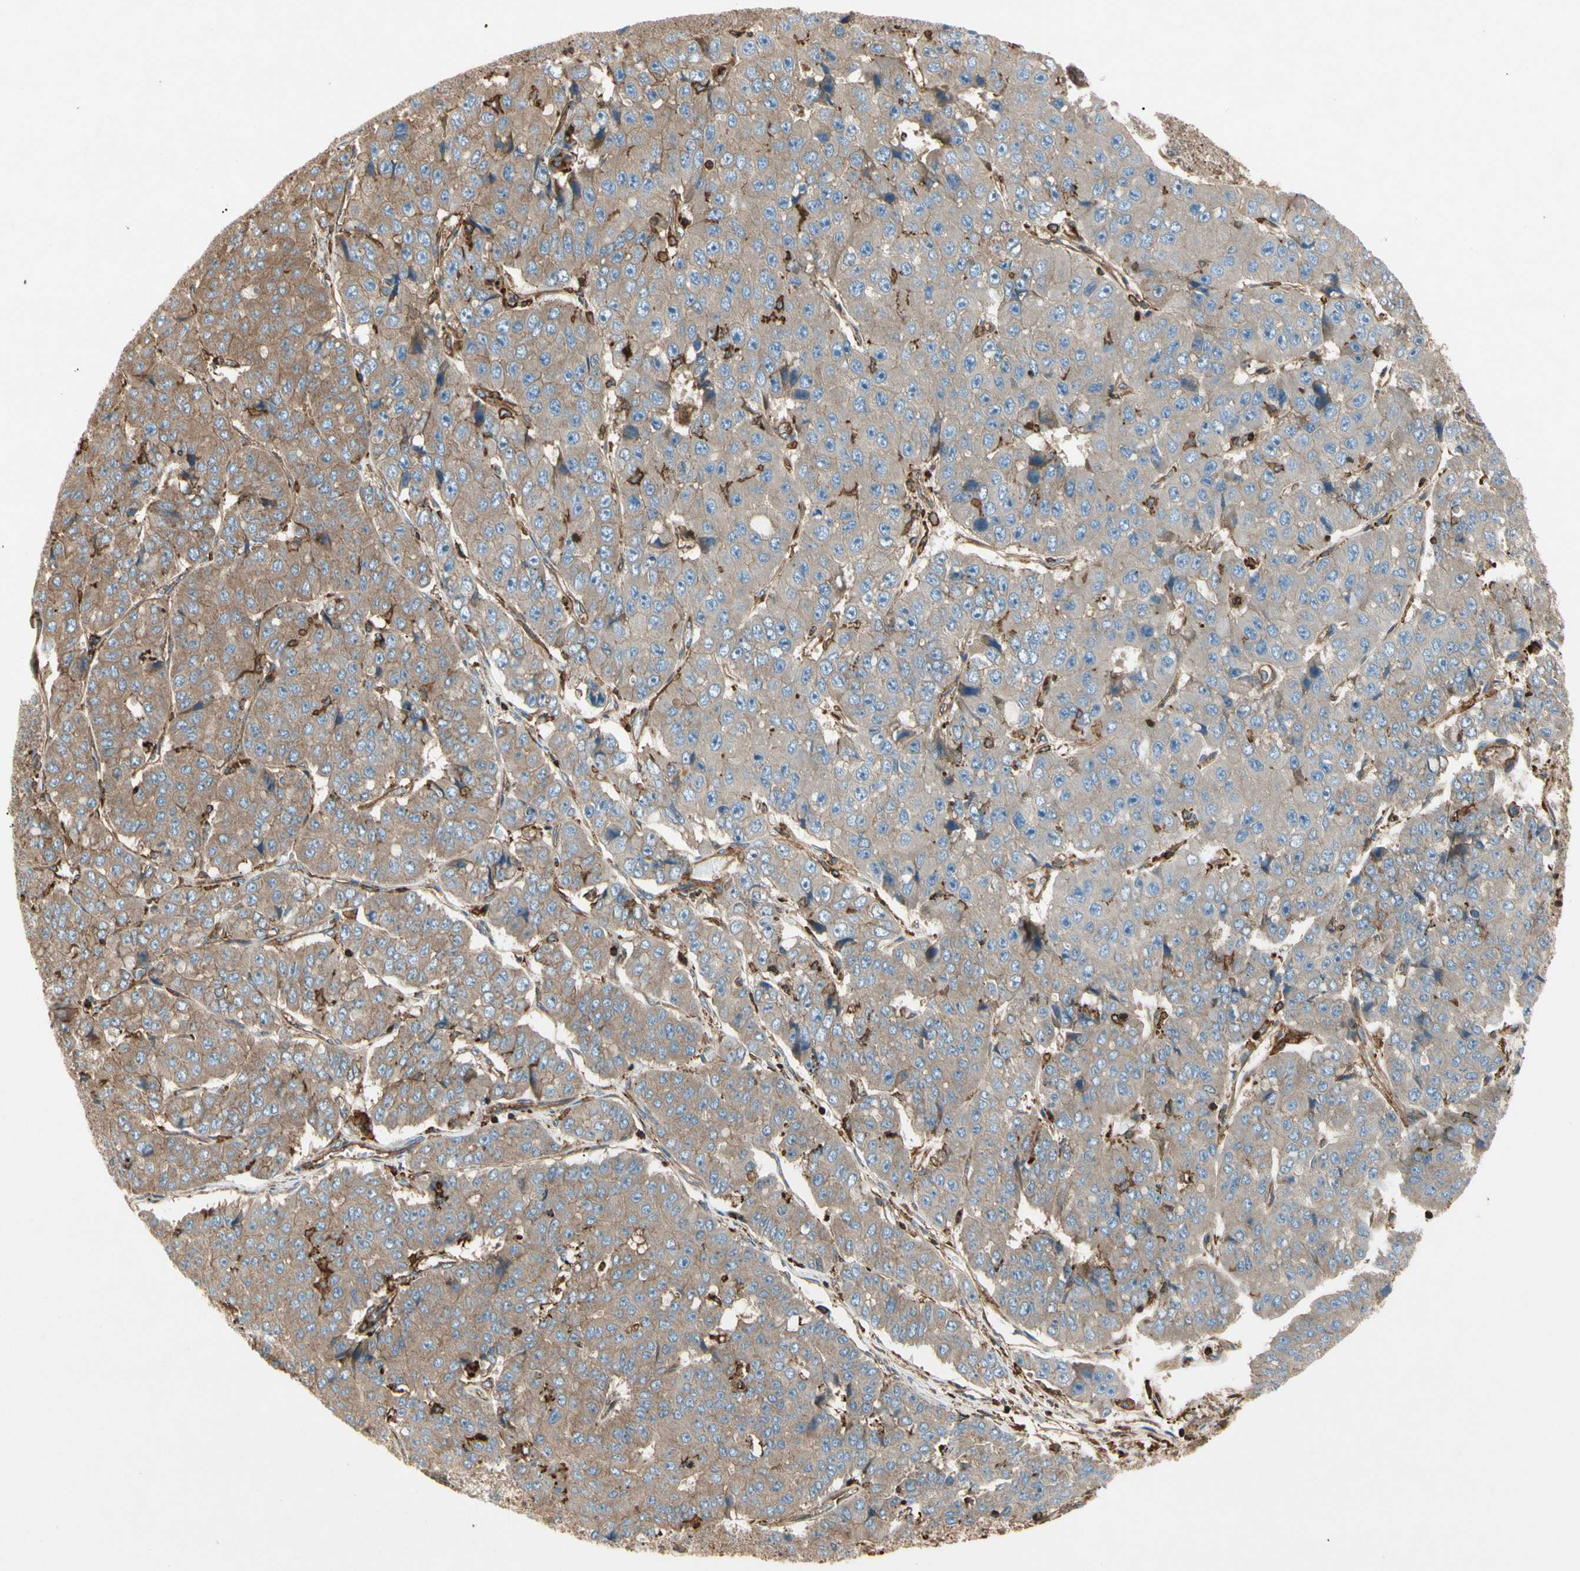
{"staining": {"intensity": "moderate", "quantity": ">75%", "location": "cytoplasmic/membranous"}, "tissue": "pancreatic cancer", "cell_type": "Tumor cells", "image_type": "cancer", "snomed": [{"axis": "morphology", "description": "Adenocarcinoma, NOS"}, {"axis": "topography", "description": "Pancreas"}], "caption": "An immunohistochemistry histopathology image of tumor tissue is shown. Protein staining in brown shows moderate cytoplasmic/membranous positivity in pancreatic cancer within tumor cells.", "gene": "ARPC2", "patient": {"sex": "male", "age": 50}}